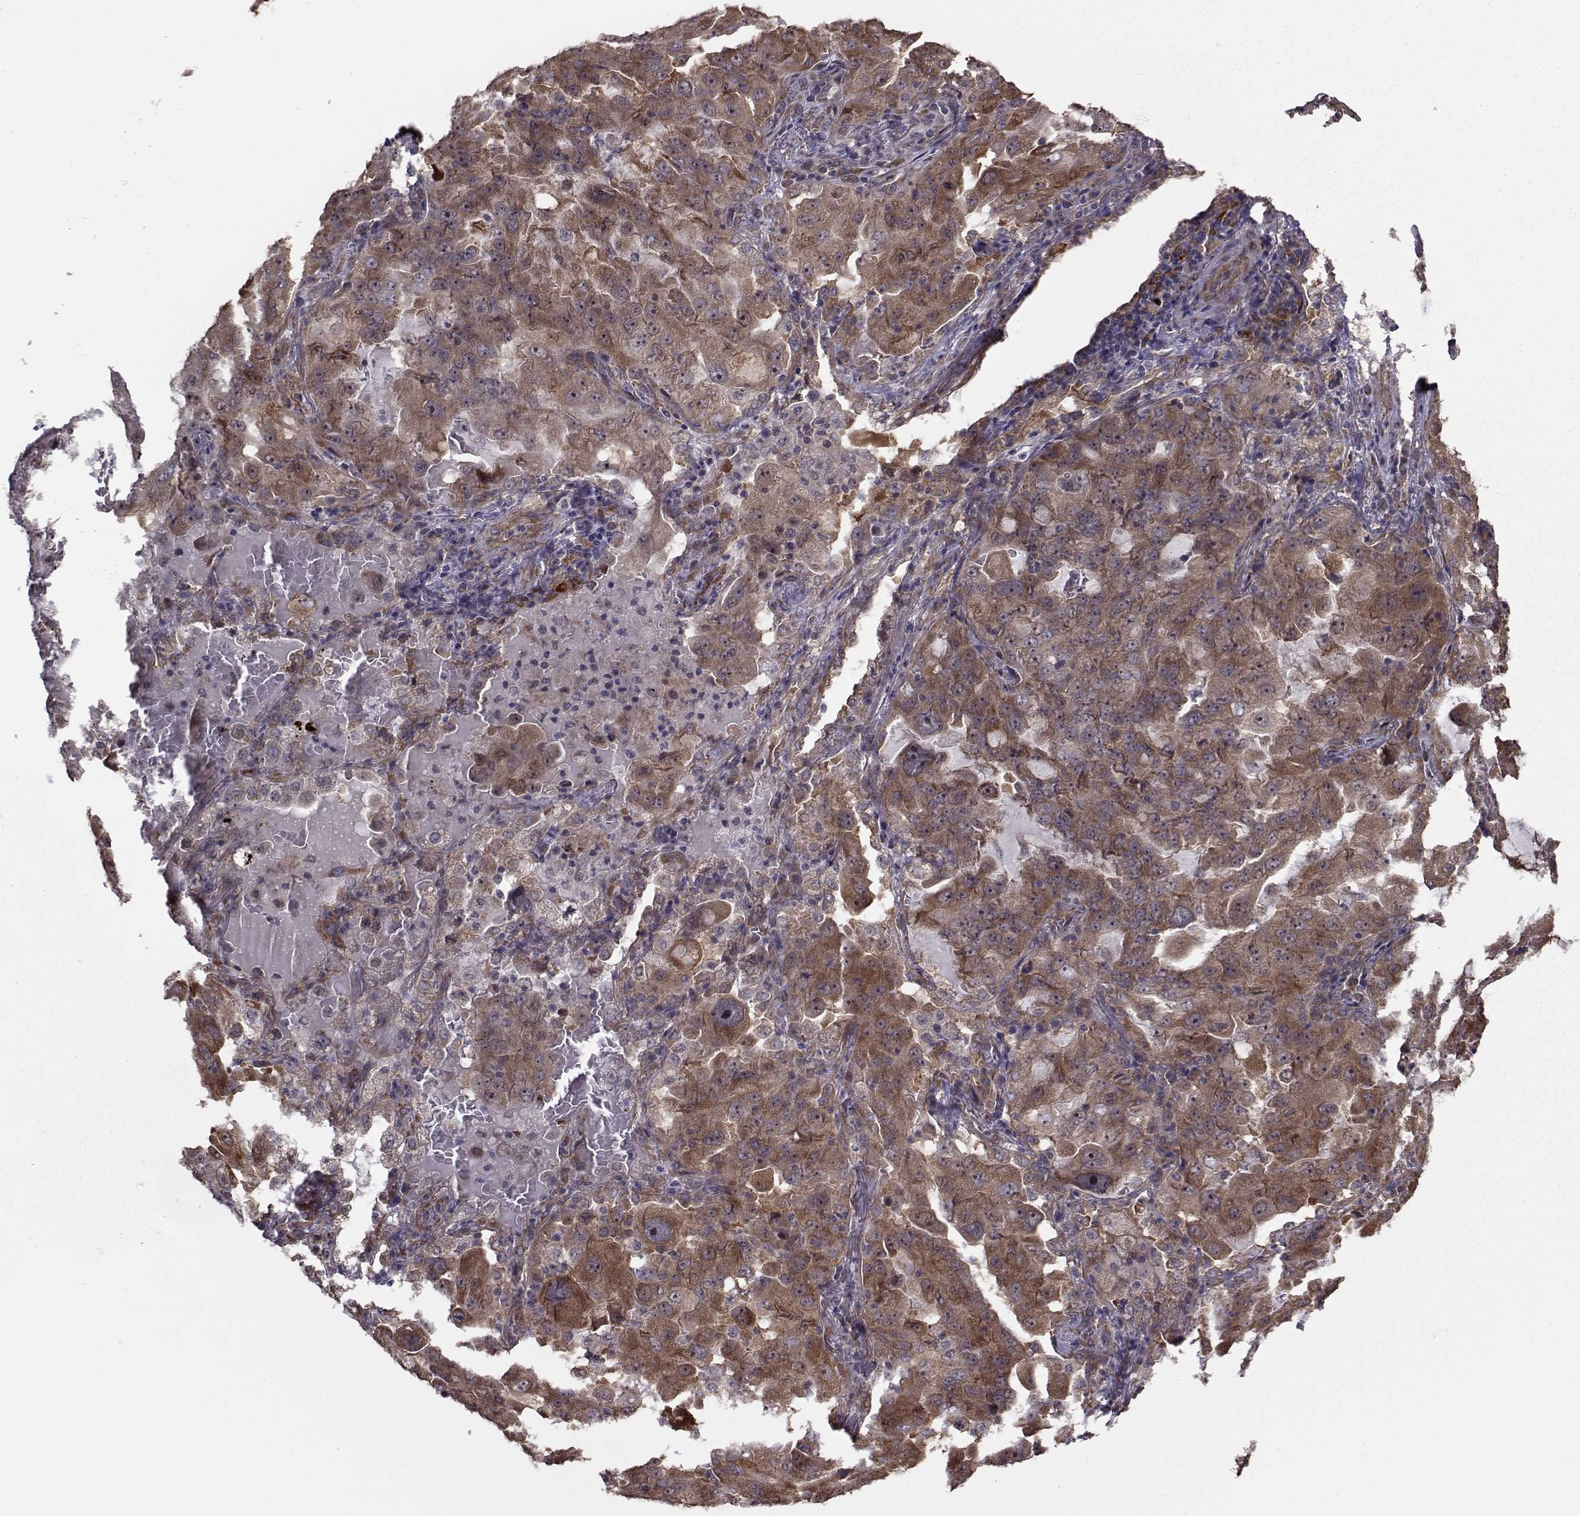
{"staining": {"intensity": "moderate", "quantity": ">75%", "location": "cytoplasmic/membranous"}, "tissue": "lung cancer", "cell_type": "Tumor cells", "image_type": "cancer", "snomed": [{"axis": "morphology", "description": "Adenocarcinoma, NOS"}, {"axis": "topography", "description": "Lung"}], "caption": "Lung adenocarcinoma stained with DAB immunohistochemistry exhibits medium levels of moderate cytoplasmic/membranous staining in about >75% of tumor cells.", "gene": "TRIP10", "patient": {"sex": "female", "age": 61}}